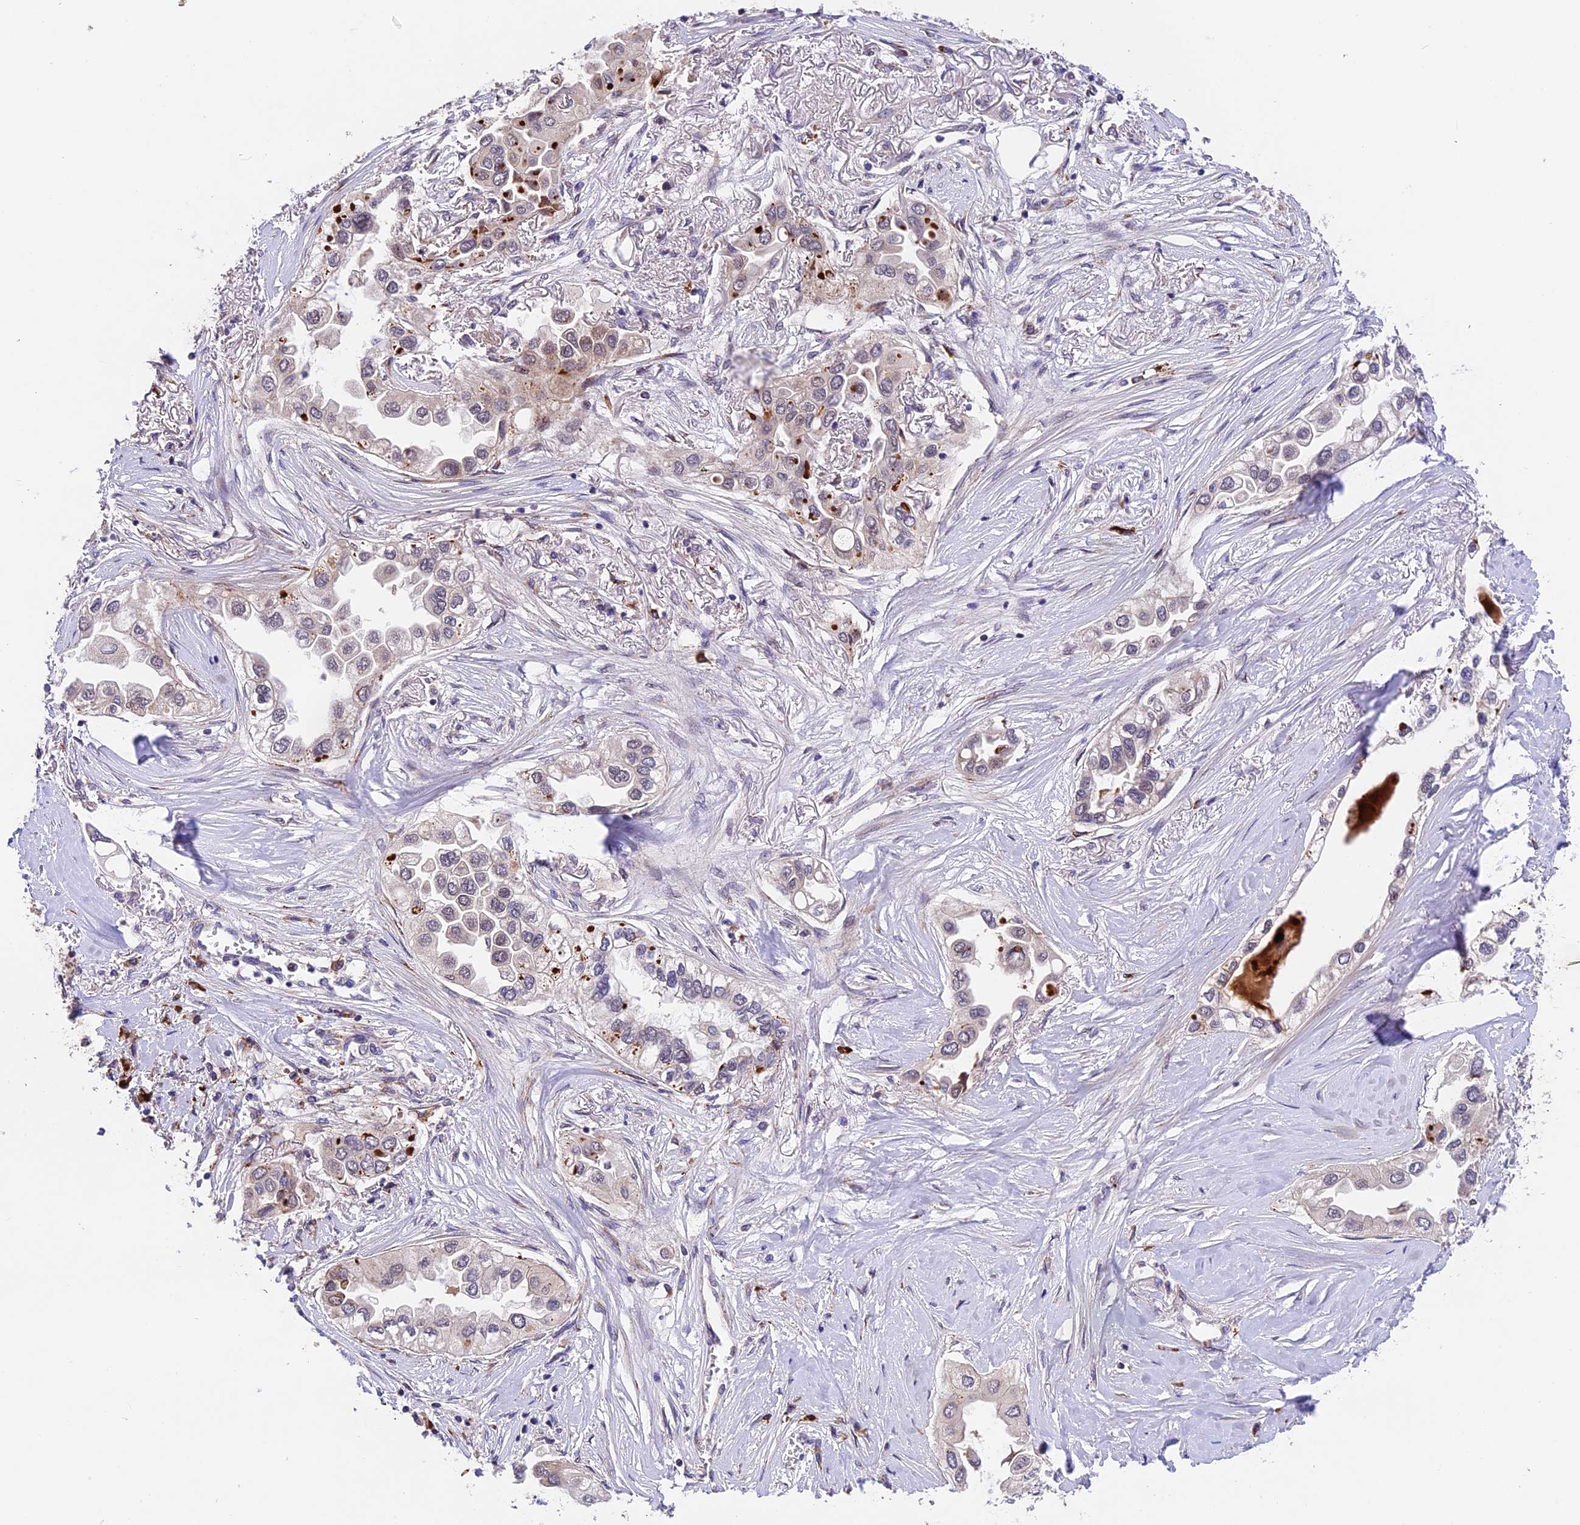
{"staining": {"intensity": "moderate", "quantity": "<25%", "location": "cytoplasmic/membranous"}, "tissue": "lung cancer", "cell_type": "Tumor cells", "image_type": "cancer", "snomed": [{"axis": "morphology", "description": "Adenocarcinoma, NOS"}, {"axis": "topography", "description": "Lung"}], "caption": "This photomicrograph shows immunohistochemistry (IHC) staining of human lung cancer (adenocarcinoma), with low moderate cytoplasmic/membranous expression in about <25% of tumor cells.", "gene": "FBXO45", "patient": {"sex": "female", "age": 76}}